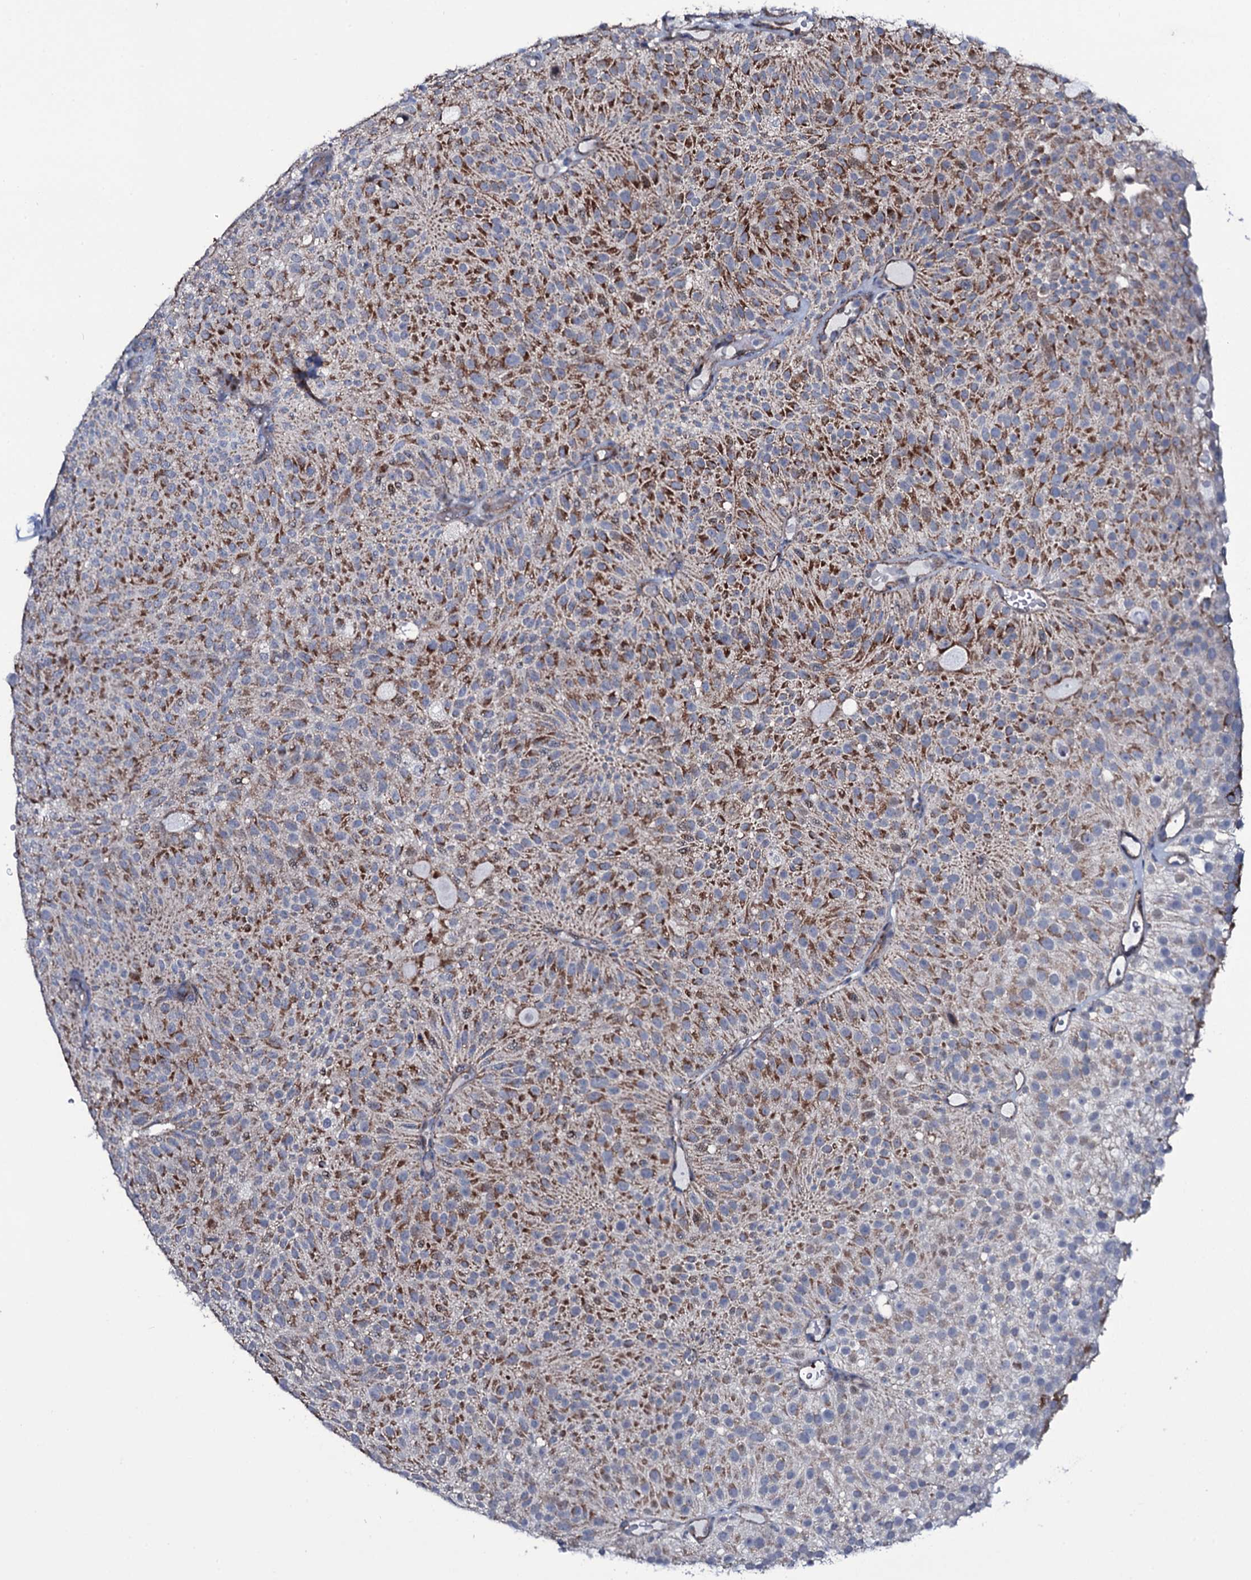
{"staining": {"intensity": "strong", "quantity": "25%-75%", "location": "cytoplasmic/membranous"}, "tissue": "urothelial cancer", "cell_type": "Tumor cells", "image_type": "cancer", "snomed": [{"axis": "morphology", "description": "Urothelial carcinoma, Low grade"}, {"axis": "topography", "description": "Urinary bladder"}], "caption": "Tumor cells demonstrate strong cytoplasmic/membranous staining in about 25%-75% of cells in urothelial cancer.", "gene": "WIPF3", "patient": {"sex": "male", "age": 78}}